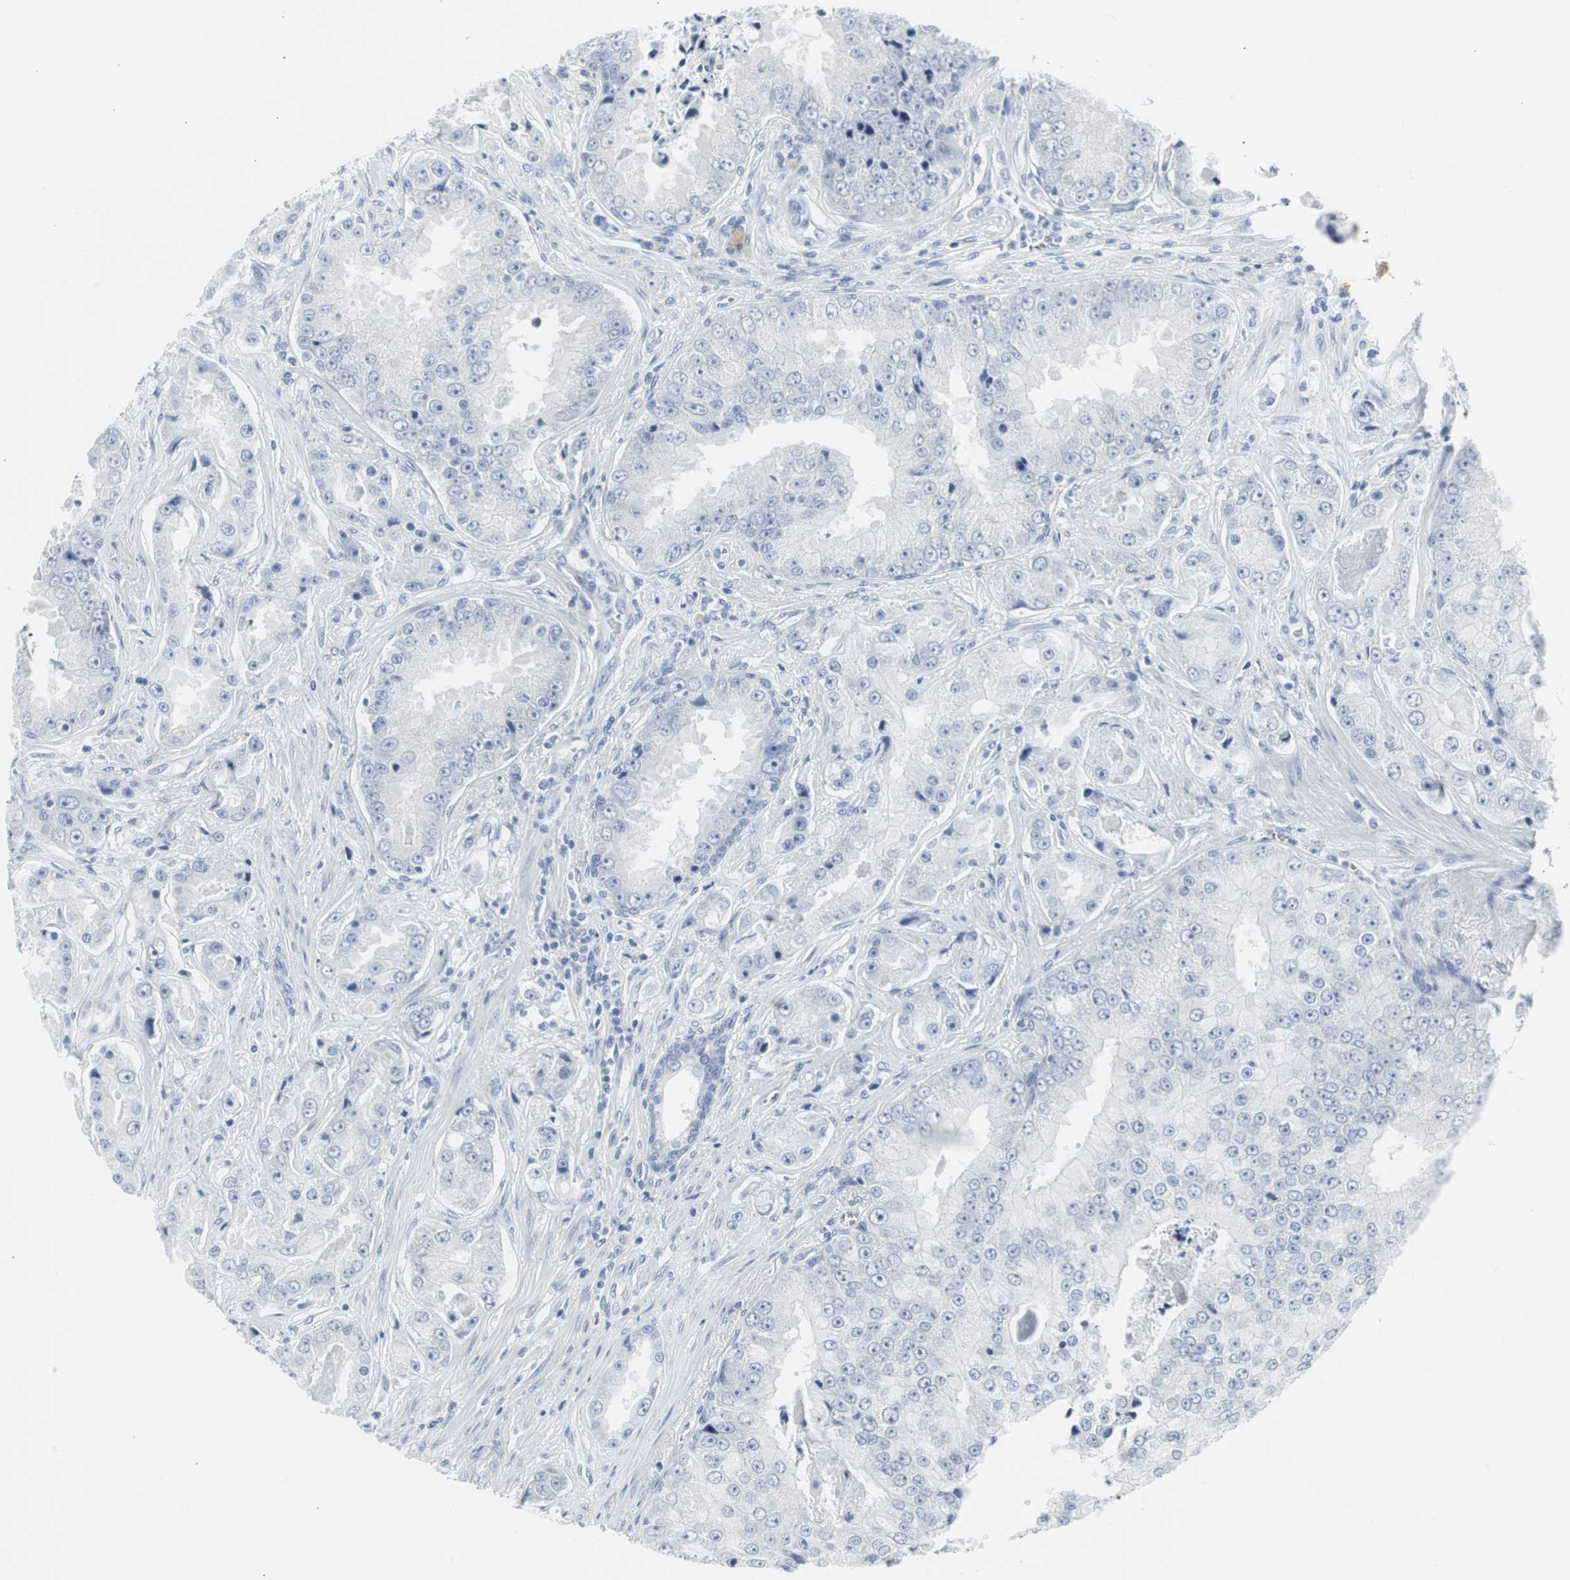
{"staining": {"intensity": "negative", "quantity": "none", "location": "none"}, "tissue": "prostate cancer", "cell_type": "Tumor cells", "image_type": "cancer", "snomed": [{"axis": "morphology", "description": "Adenocarcinoma, High grade"}, {"axis": "topography", "description": "Prostate"}], "caption": "This is a micrograph of immunohistochemistry staining of prostate adenocarcinoma (high-grade), which shows no staining in tumor cells.", "gene": "S100A7", "patient": {"sex": "male", "age": 73}}